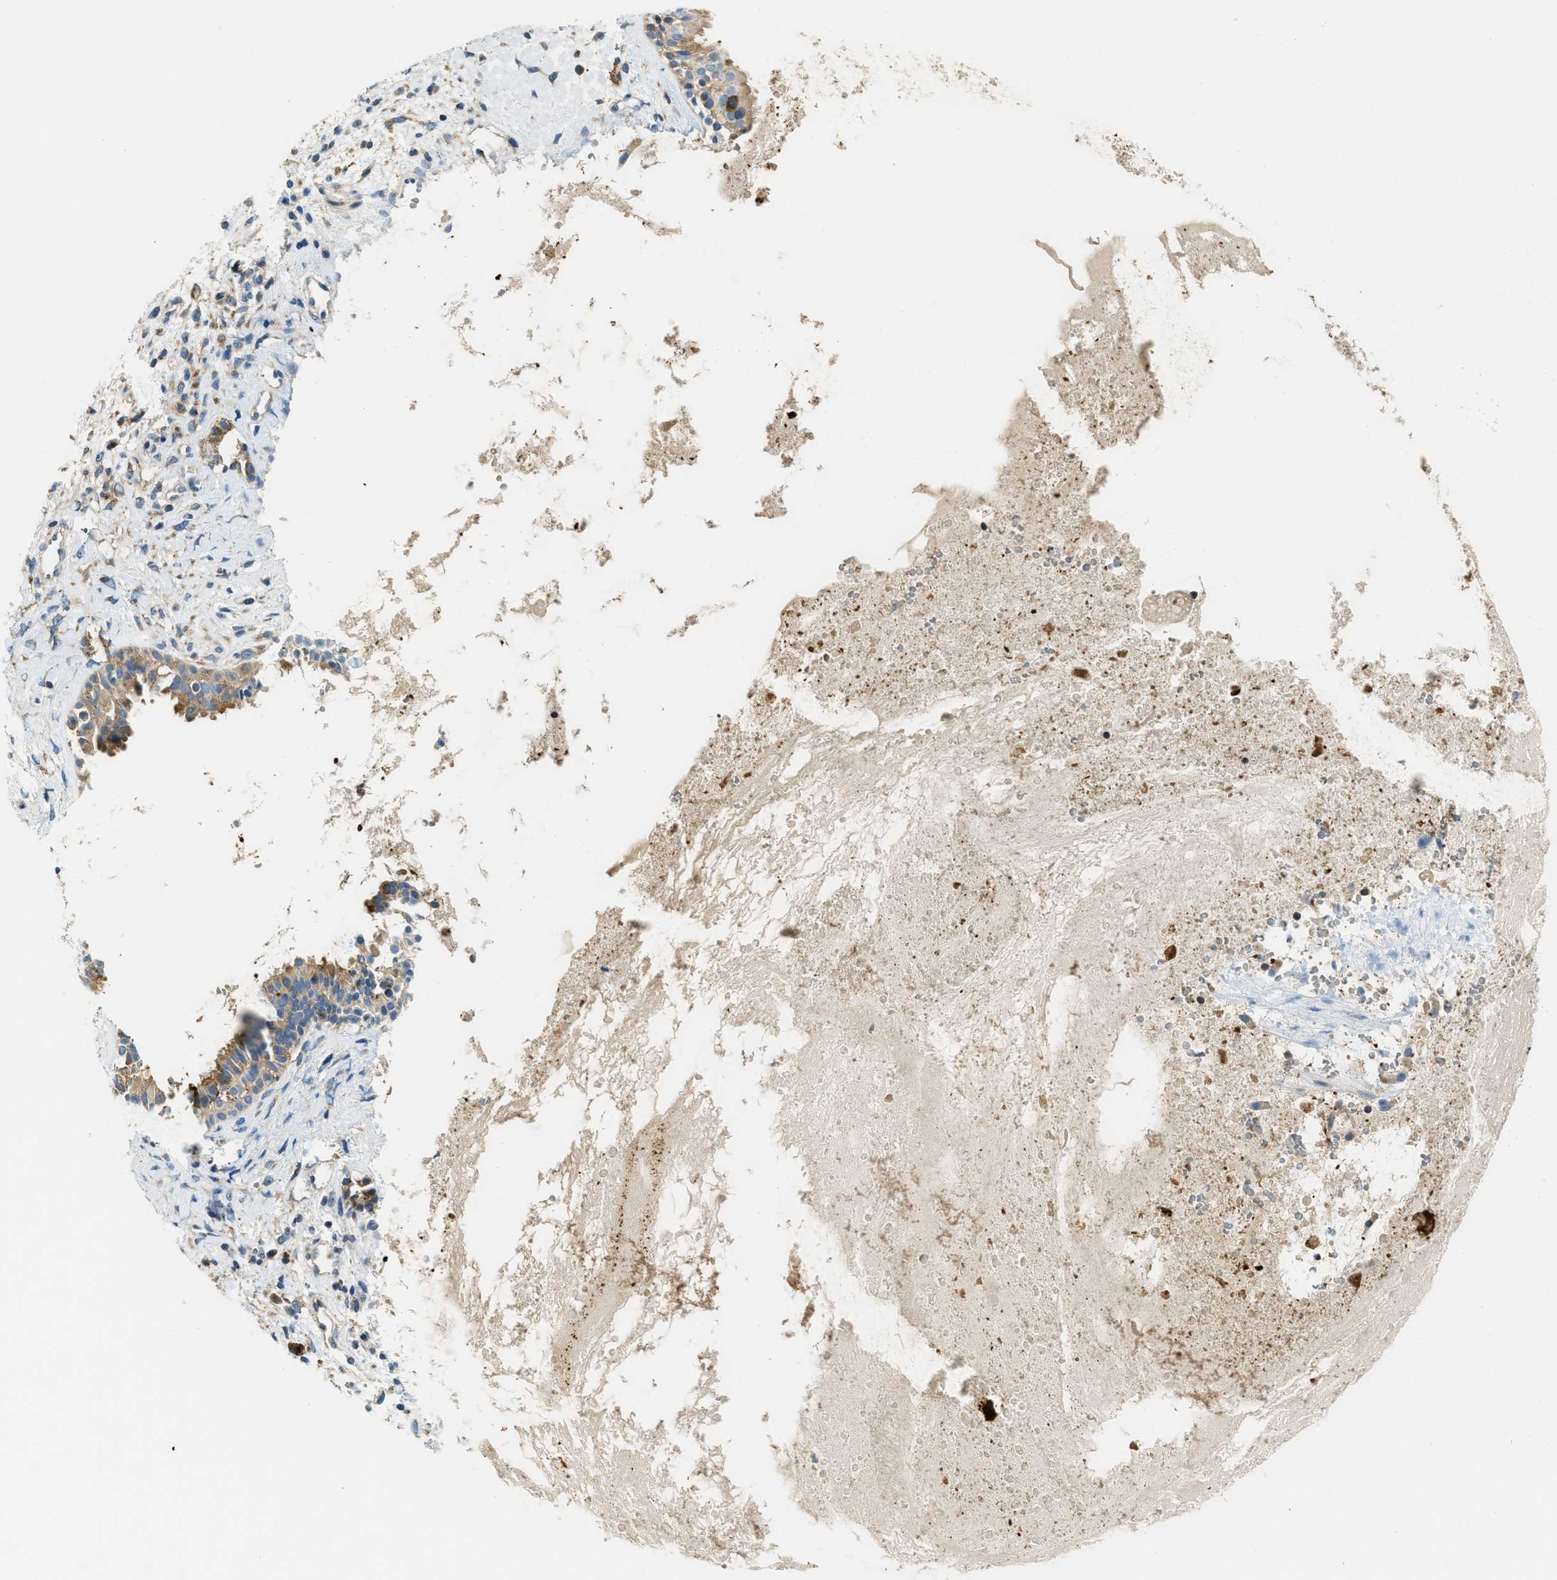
{"staining": {"intensity": "moderate", "quantity": ">75%", "location": "cytoplasmic/membranous"}, "tissue": "nasopharynx", "cell_type": "Respiratory epithelial cells", "image_type": "normal", "snomed": [{"axis": "morphology", "description": "Normal tissue, NOS"}, {"axis": "topography", "description": "Nasopharynx"}], "caption": "This is a micrograph of IHC staining of normal nasopharynx, which shows moderate positivity in the cytoplasmic/membranous of respiratory epithelial cells.", "gene": "RFFL", "patient": {"sex": "male", "age": 22}}